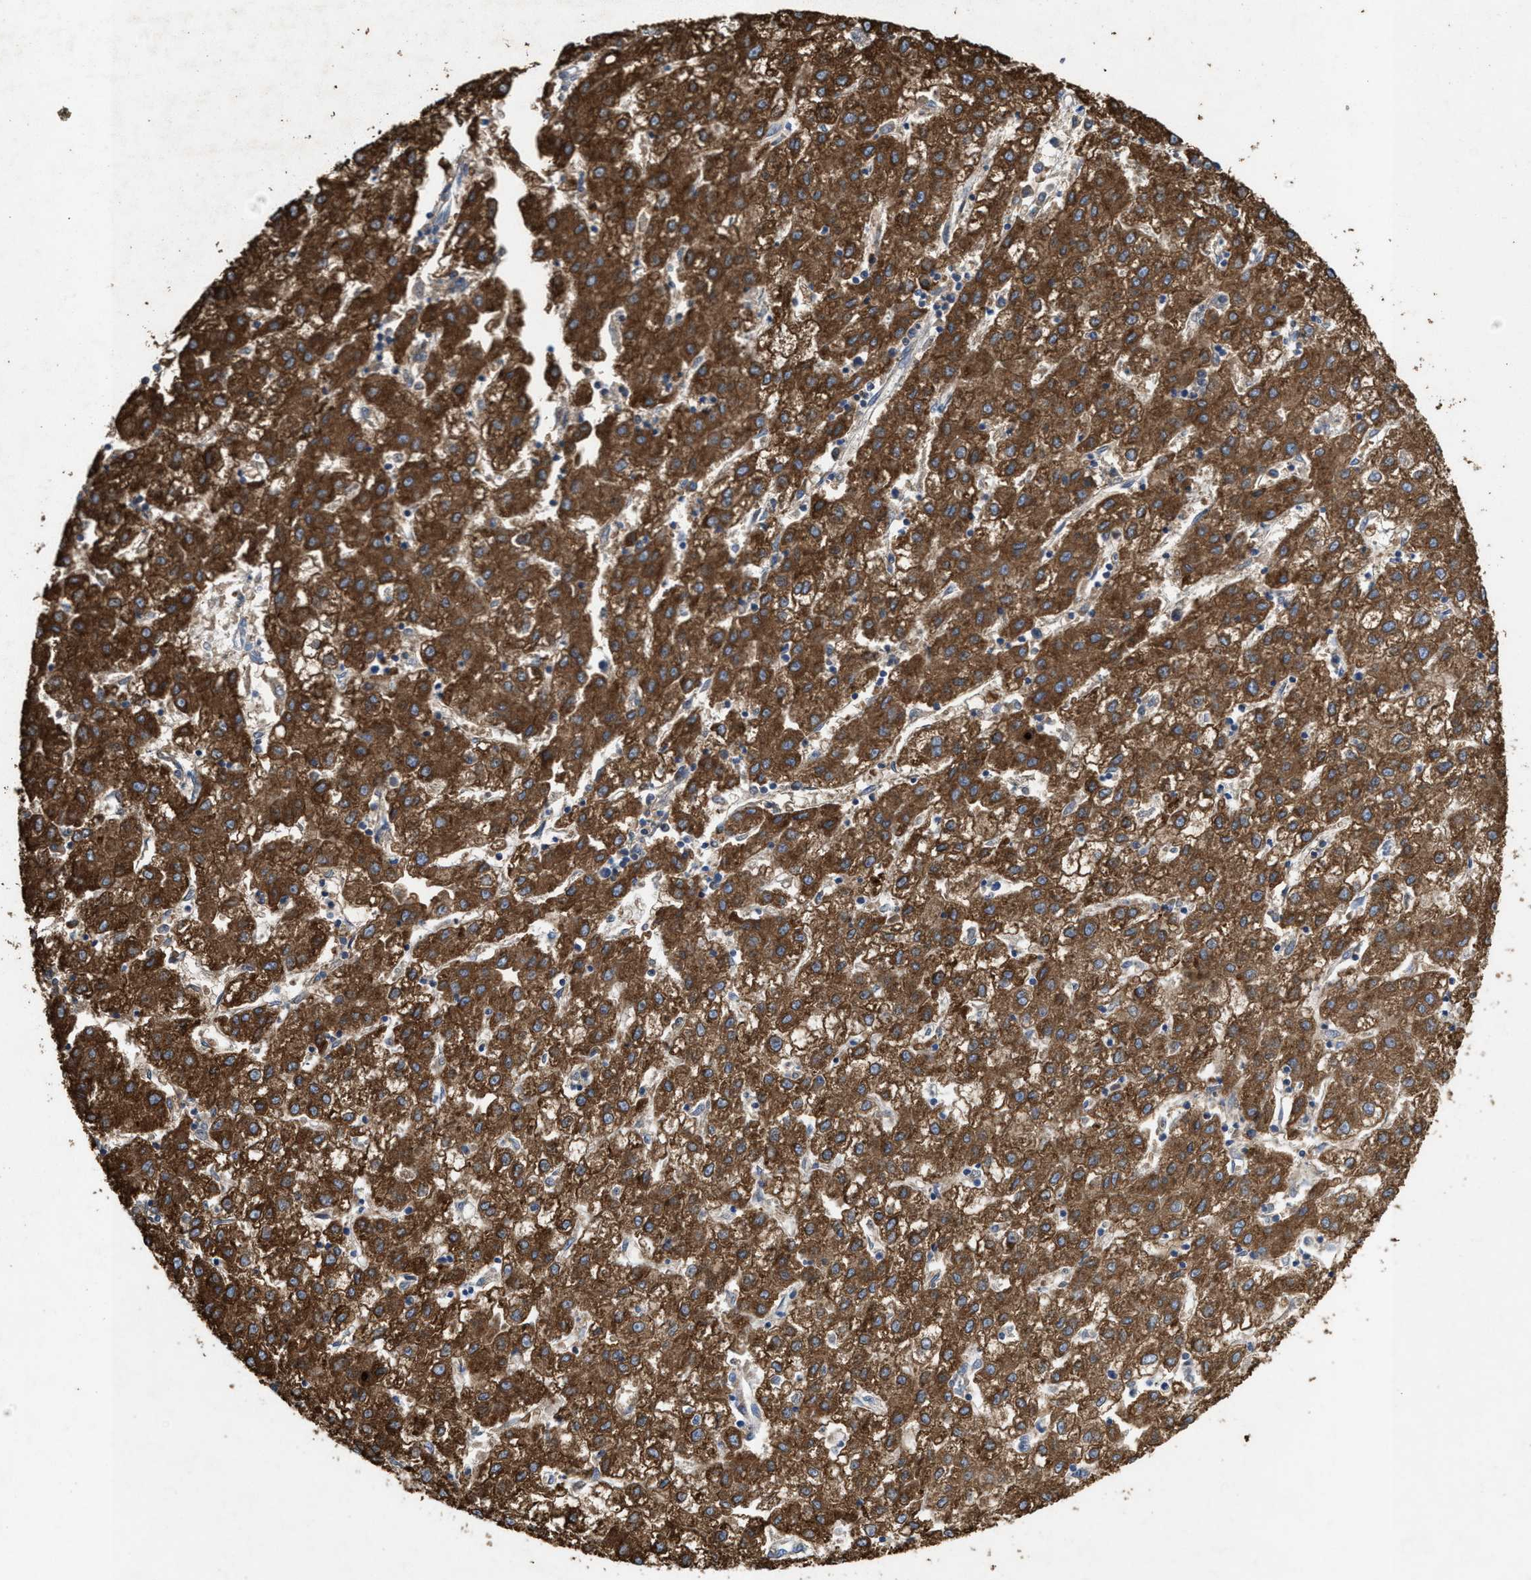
{"staining": {"intensity": "strong", "quantity": ">75%", "location": "cytoplasmic/membranous"}, "tissue": "liver cancer", "cell_type": "Tumor cells", "image_type": "cancer", "snomed": [{"axis": "morphology", "description": "Carcinoma, Hepatocellular, NOS"}, {"axis": "topography", "description": "Liver"}], "caption": "Immunohistochemical staining of liver cancer (hepatocellular carcinoma) demonstrates high levels of strong cytoplasmic/membranous protein expression in approximately >75% of tumor cells. (DAB IHC, brown staining for protein, blue staining for nuclei).", "gene": "DYNC2I1", "patient": {"sex": "male", "age": 72}}